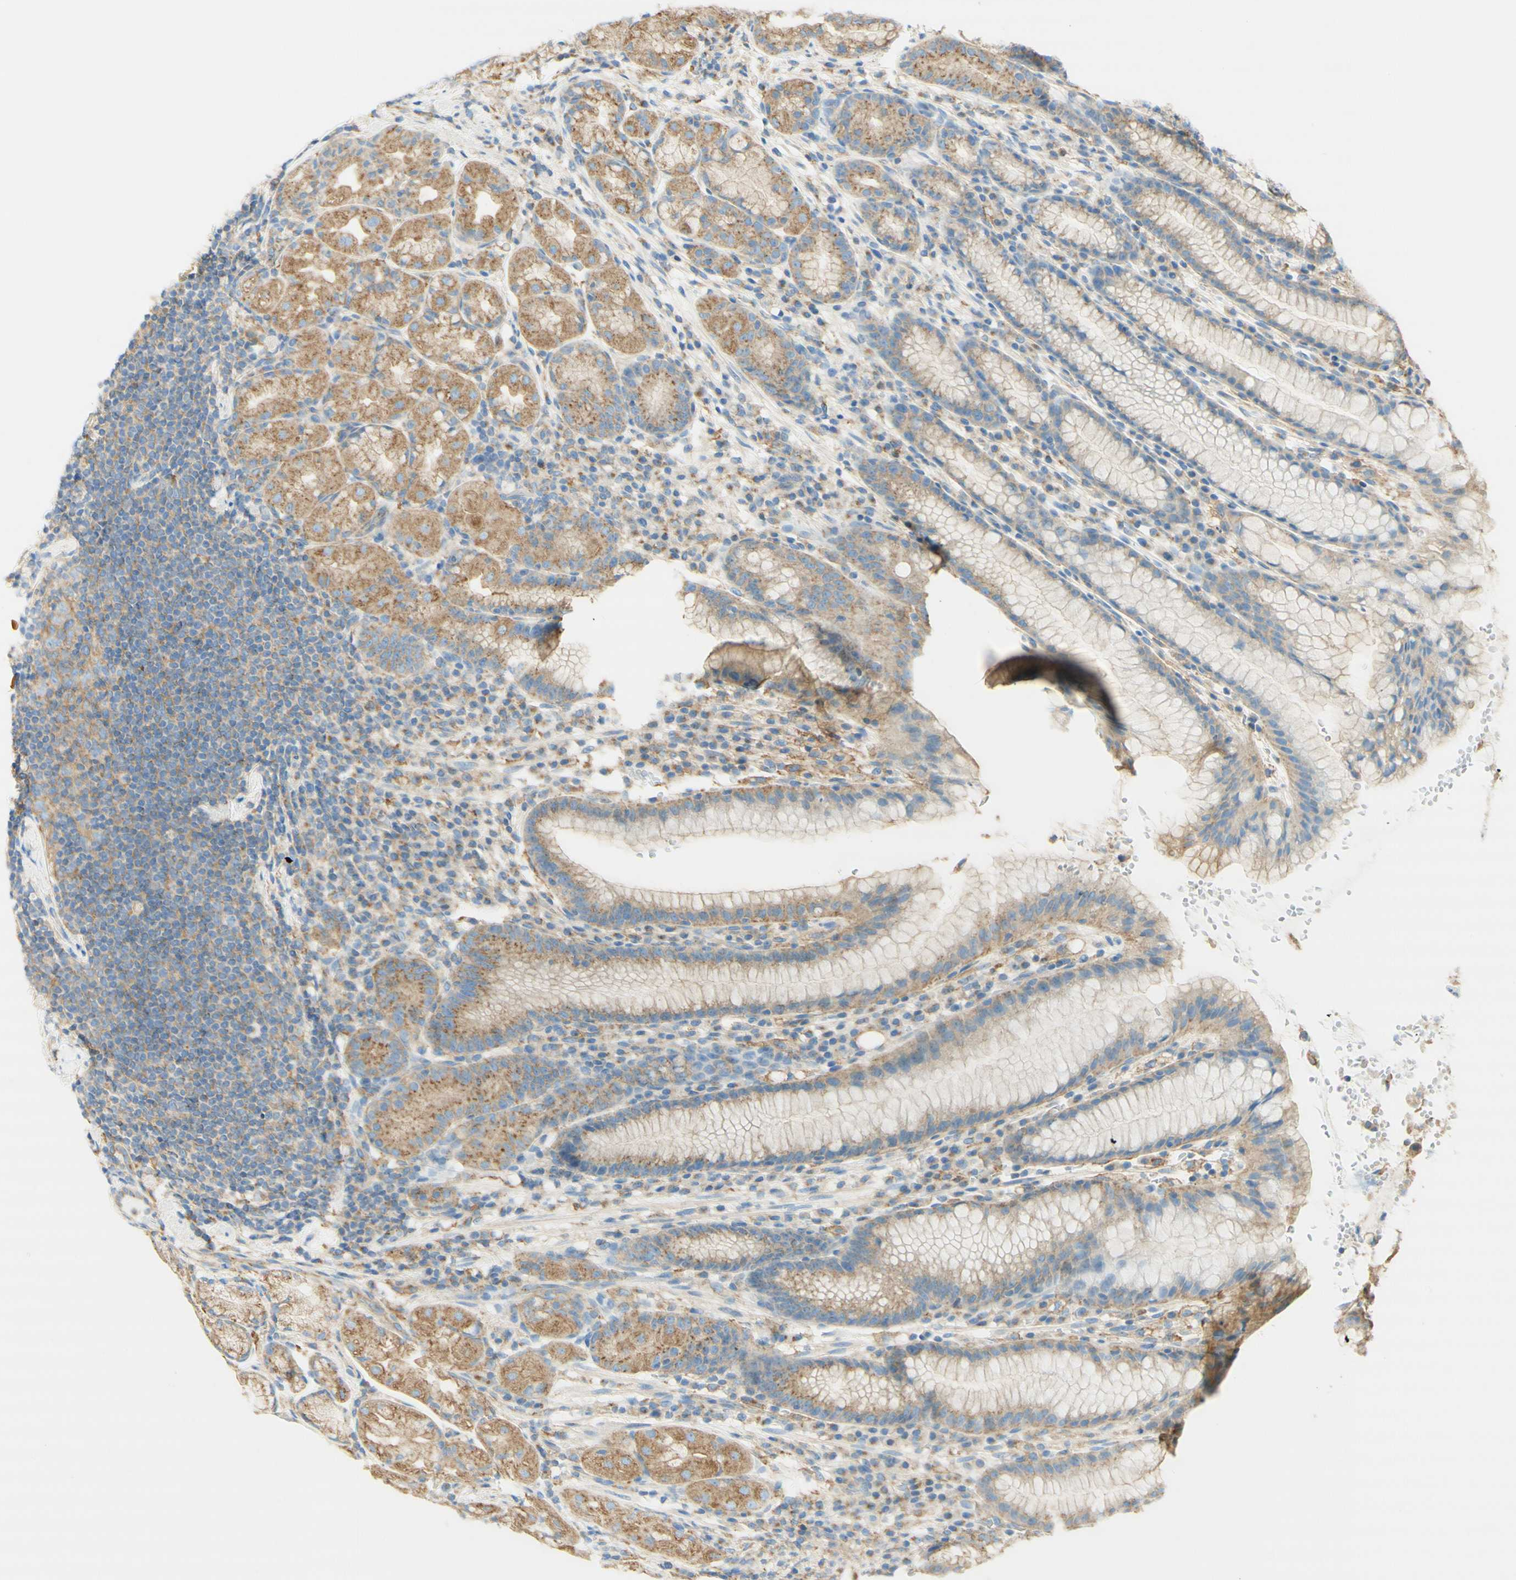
{"staining": {"intensity": "moderate", "quantity": ">75%", "location": "cytoplasmic/membranous"}, "tissue": "stomach", "cell_type": "Glandular cells", "image_type": "normal", "snomed": [{"axis": "morphology", "description": "Normal tissue, NOS"}, {"axis": "topography", "description": "Stomach, lower"}], "caption": "Immunohistochemistry (DAB) staining of benign human stomach shows moderate cytoplasmic/membranous protein staining in approximately >75% of glandular cells.", "gene": "CLTC", "patient": {"sex": "male", "age": 52}}